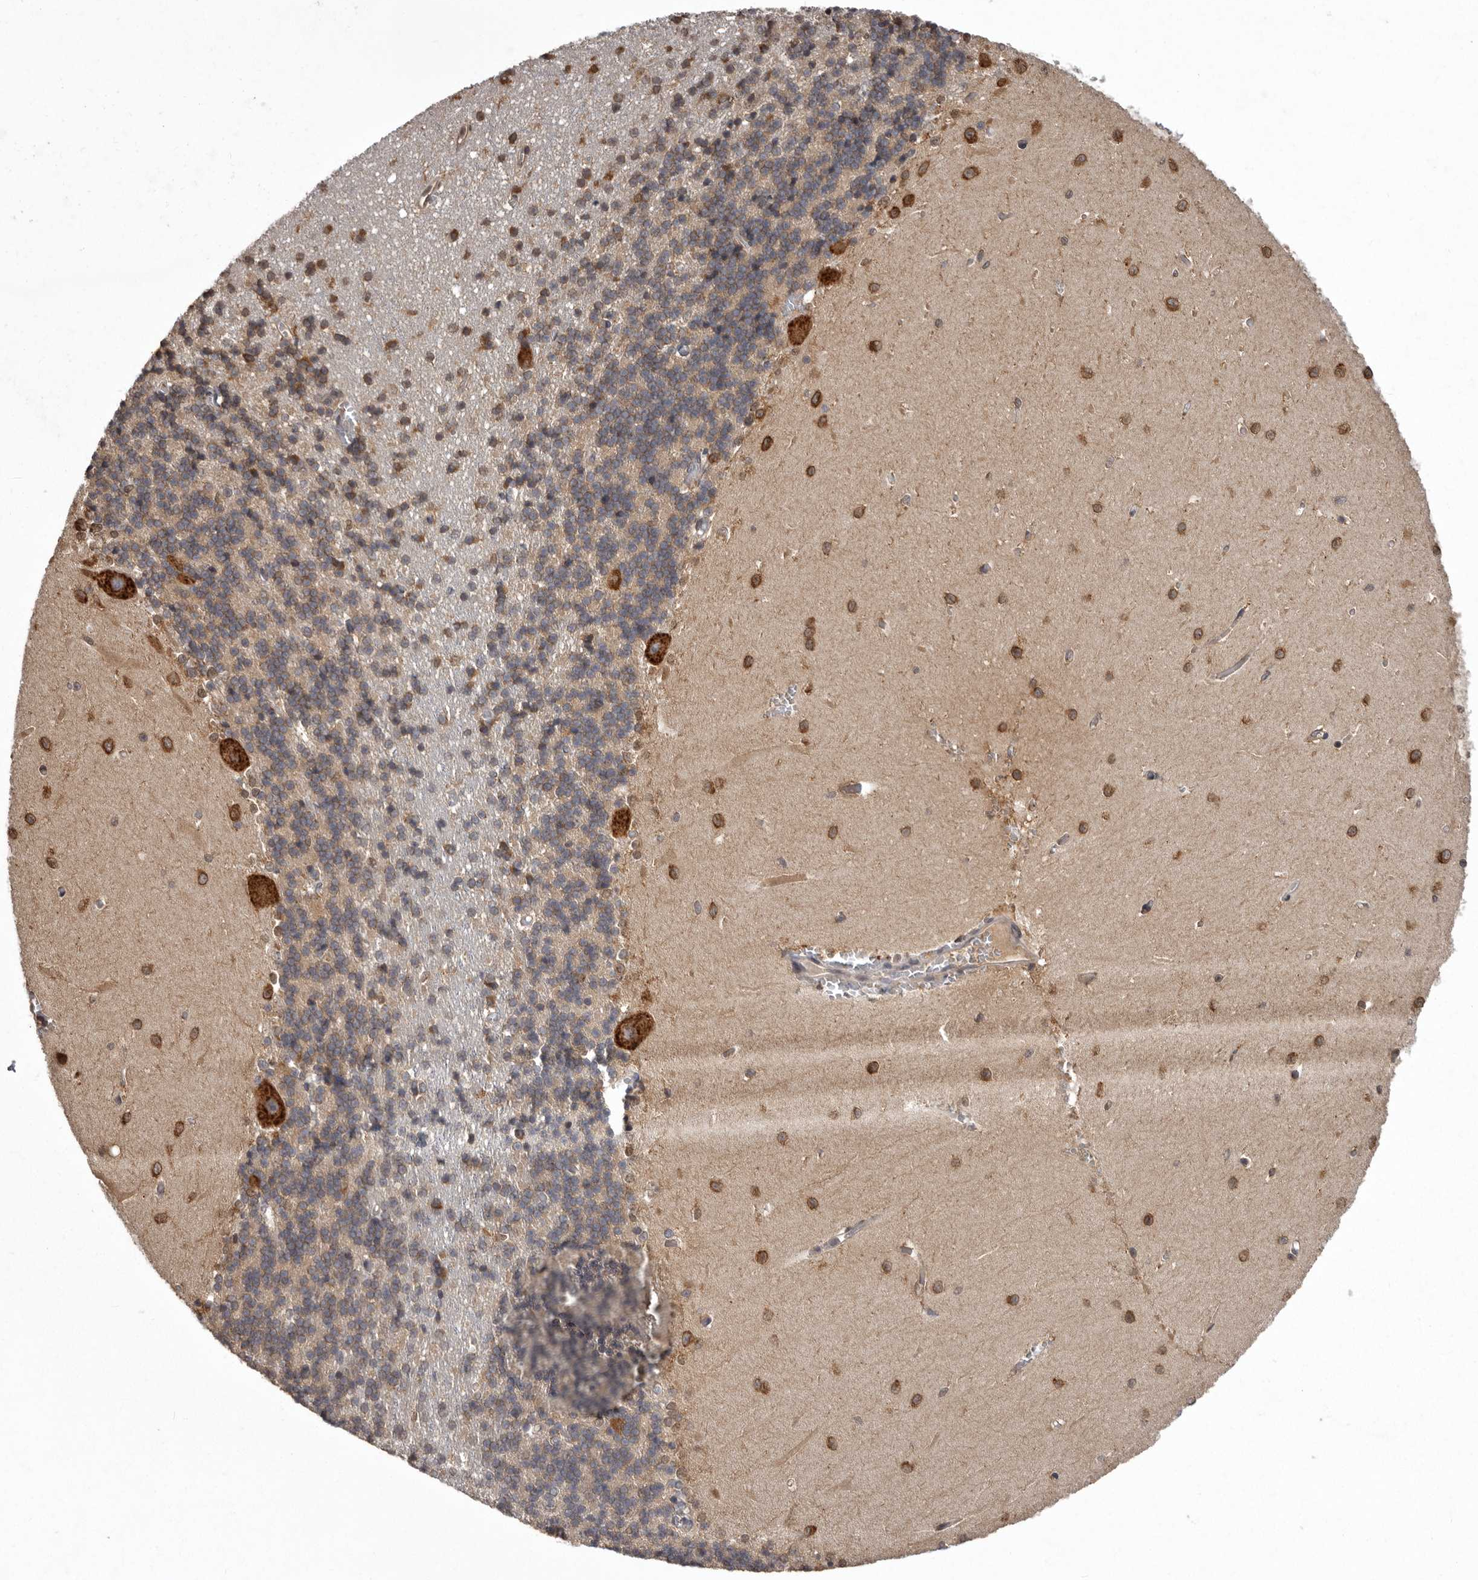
{"staining": {"intensity": "negative", "quantity": "none", "location": "none"}, "tissue": "cerebellum", "cell_type": "Cells in granular layer", "image_type": "normal", "snomed": [{"axis": "morphology", "description": "Normal tissue, NOS"}, {"axis": "topography", "description": "Cerebellum"}], "caption": "High power microscopy photomicrograph of an immunohistochemistry image of unremarkable cerebellum, revealing no significant expression in cells in granular layer. Nuclei are stained in blue.", "gene": "DARS1", "patient": {"sex": "male", "age": 37}}